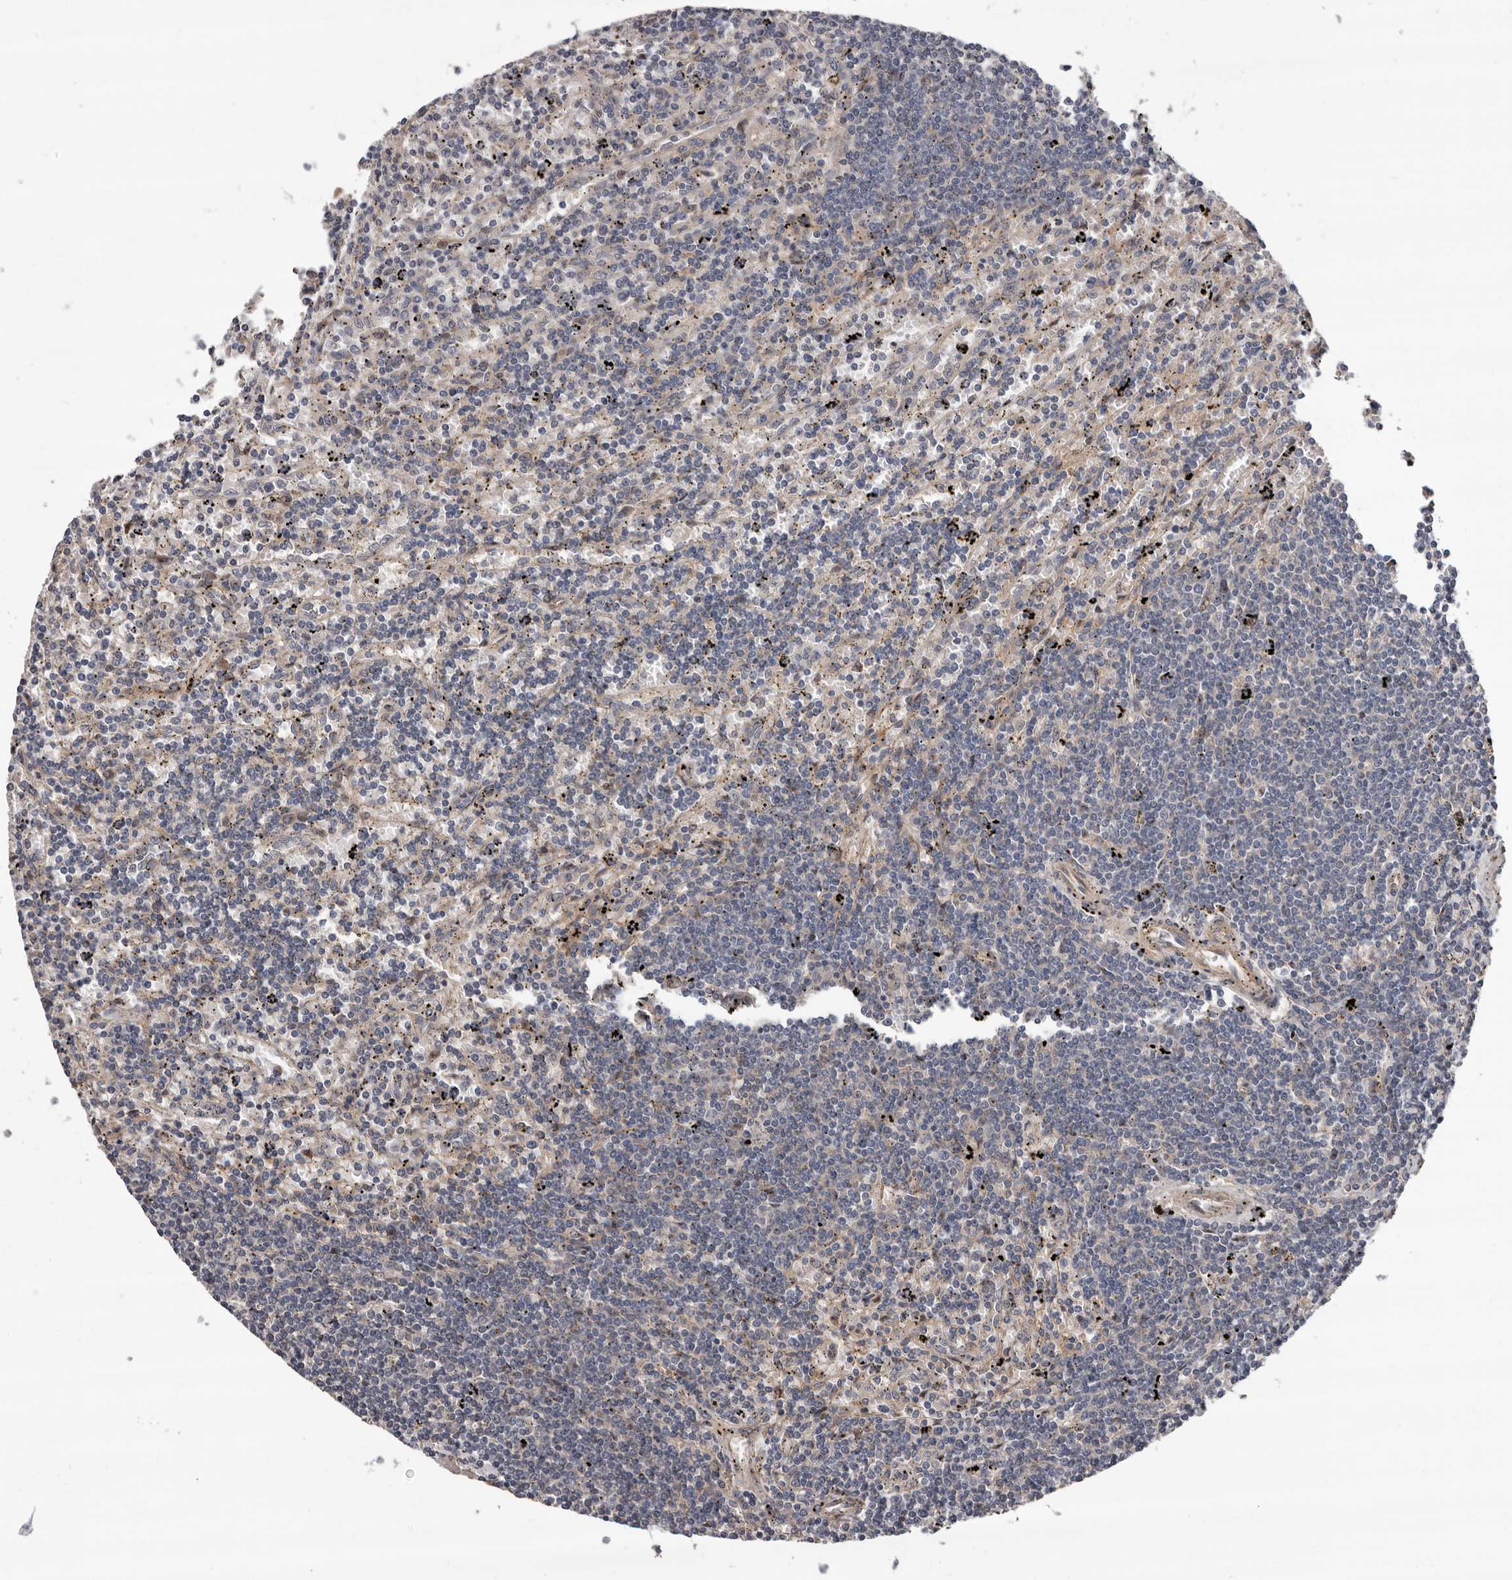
{"staining": {"intensity": "negative", "quantity": "none", "location": "none"}, "tissue": "lymphoma", "cell_type": "Tumor cells", "image_type": "cancer", "snomed": [{"axis": "morphology", "description": "Malignant lymphoma, non-Hodgkin's type, Low grade"}, {"axis": "topography", "description": "Spleen"}], "caption": "DAB immunohistochemical staining of lymphoma demonstrates no significant expression in tumor cells. (DAB immunohistochemistry (IHC) with hematoxylin counter stain).", "gene": "PRKD1", "patient": {"sex": "male", "age": 76}}